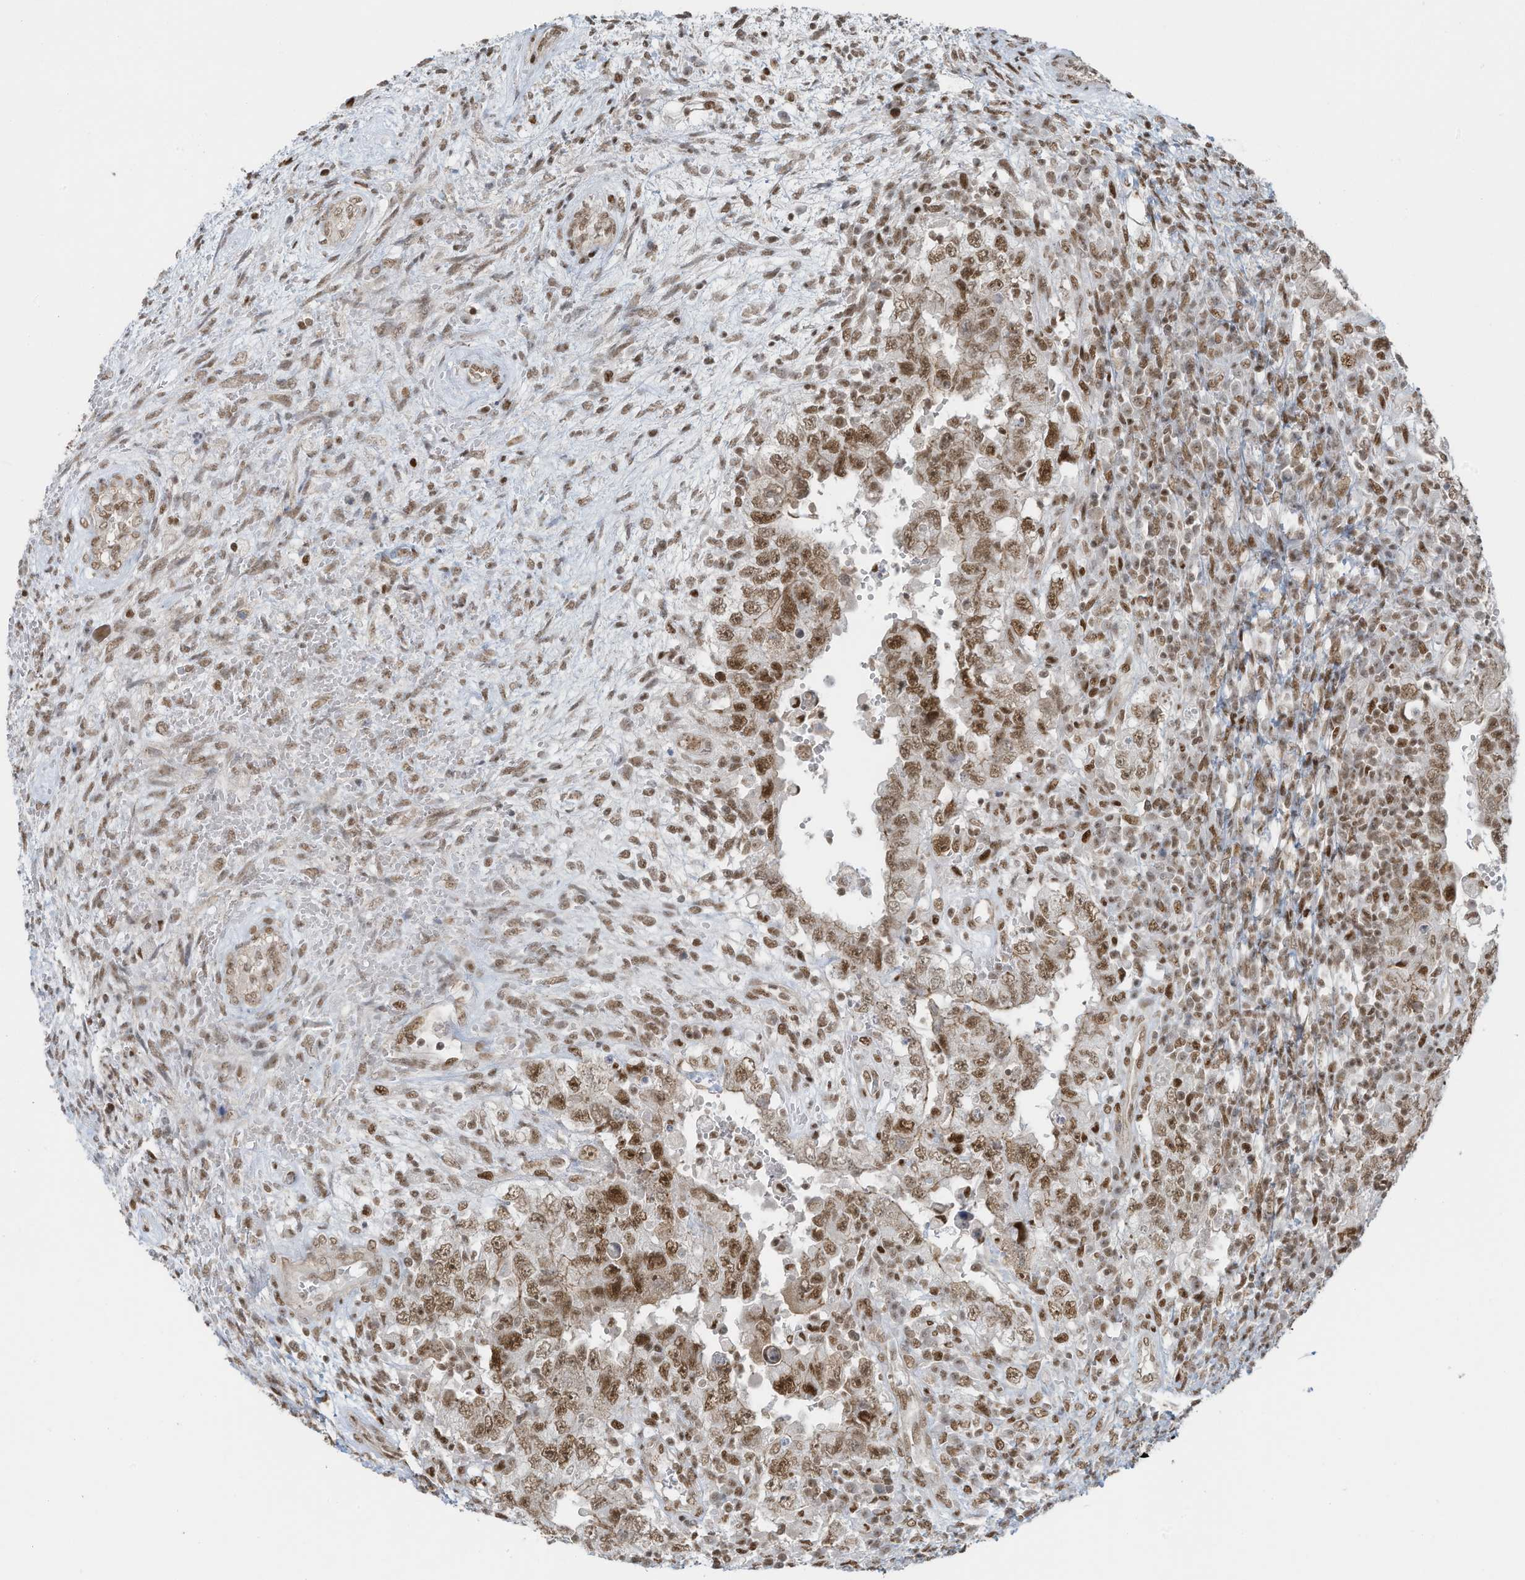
{"staining": {"intensity": "moderate", "quantity": ">75%", "location": "nuclear"}, "tissue": "testis cancer", "cell_type": "Tumor cells", "image_type": "cancer", "snomed": [{"axis": "morphology", "description": "Carcinoma, Embryonal, NOS"}, {"axis": "topography", "description": "Testis"}], "caption": "This is an image of immunohistochemistry staining of embryonal carcinoma (testis), which shows moderate positivity in the nuclear of tumor cells.", "gene": "DBR1", "patient": {"sex": "male", "age": 26}}